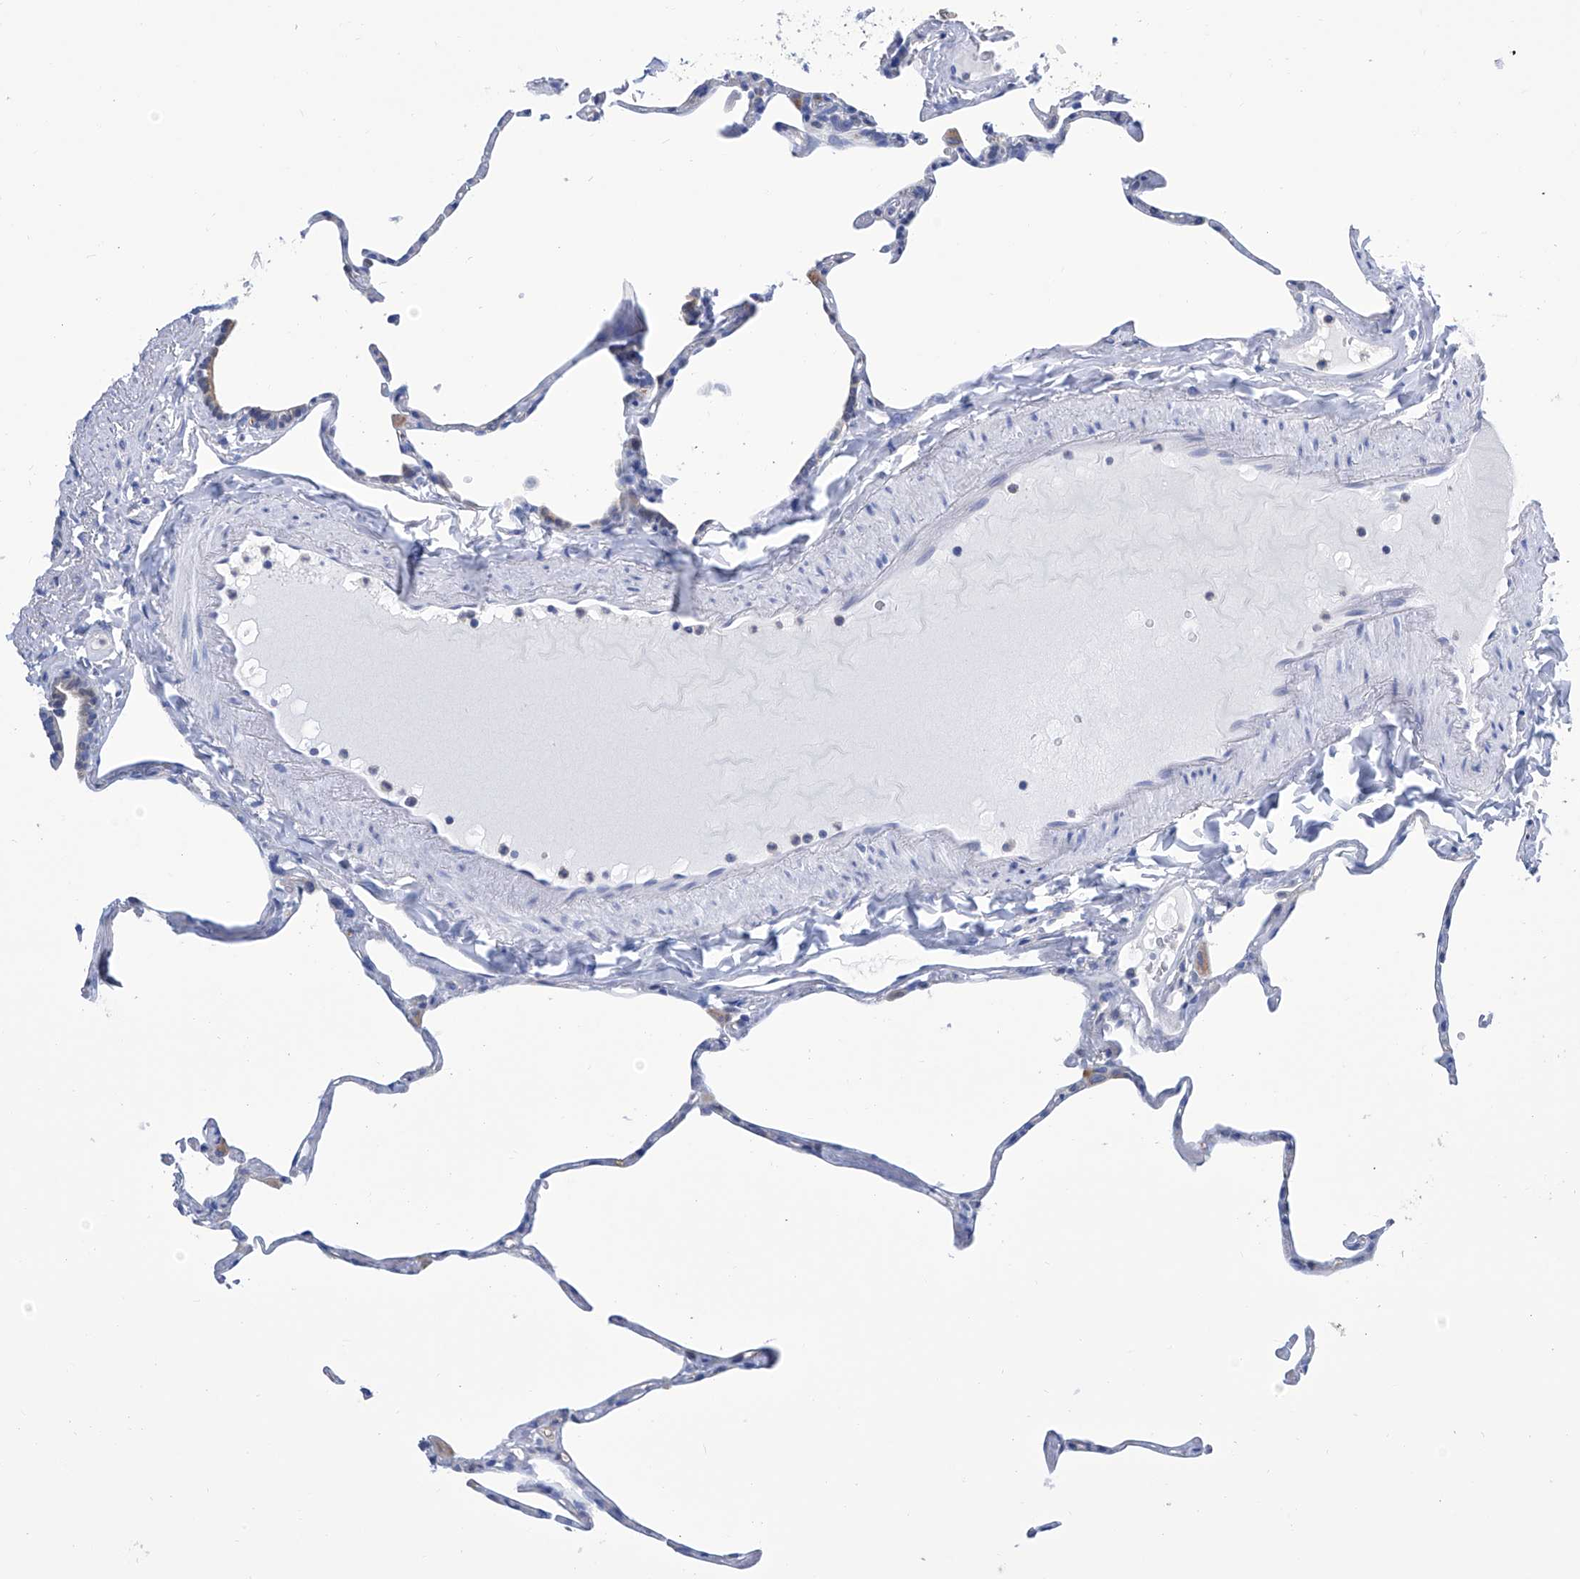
{"staining": {"intensity": "negative", "quantity": "none", "location": "none"}, "tissue": "lung", "cell_type": "Alveolar cells", "image_type": "normal", "snomed": [{"axis": "morphology", "description": "Normal tissue, NOS"}, {"axis": "topography", "description": "Lung"}], "caption": "The IHC micrograph has no significant positivity in alveolar cells of lung.", "gene": "IMPA2", "patient": {"sex": "male", "age": 65}}